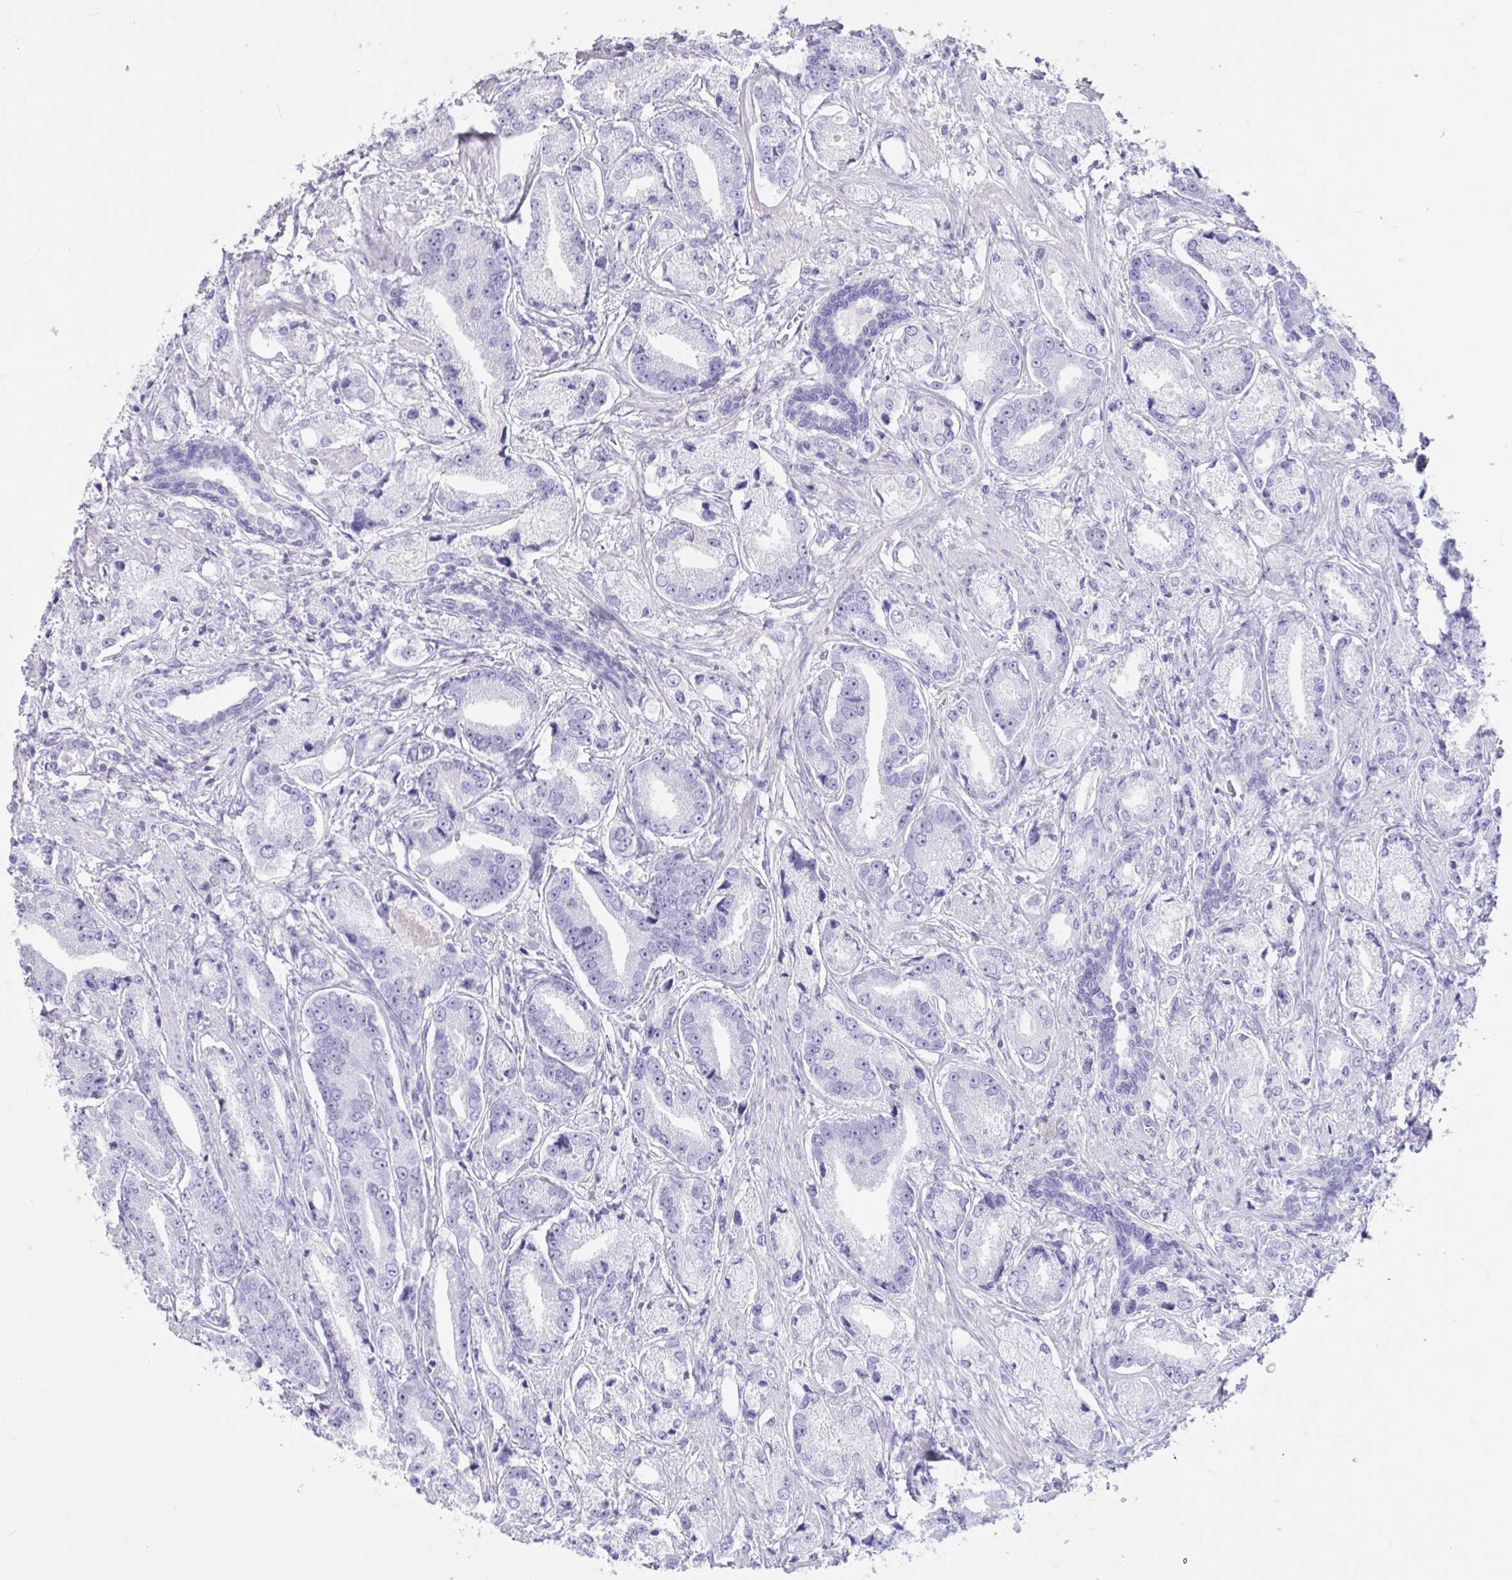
{"staining": {"intensity": "negative", "quantity": "none", "location": "none"}, "tissue": "prostate cancer", "cell_type": "Tumor cells", "image_type": "cancer", "snomed": [{"axis": "morphology", "description": "Adenocarcinoma, High grade"}, {"axis": "topography", "description": "Prostate and seminal vesicle, NOS"}], "caption": "Immunohistochemistry image of prostate cancer stained for a protein (brown), which reveals no staining in tumor cells.", "gene": "TNNC1", "patient": {"sex": "male", "age": 61}}